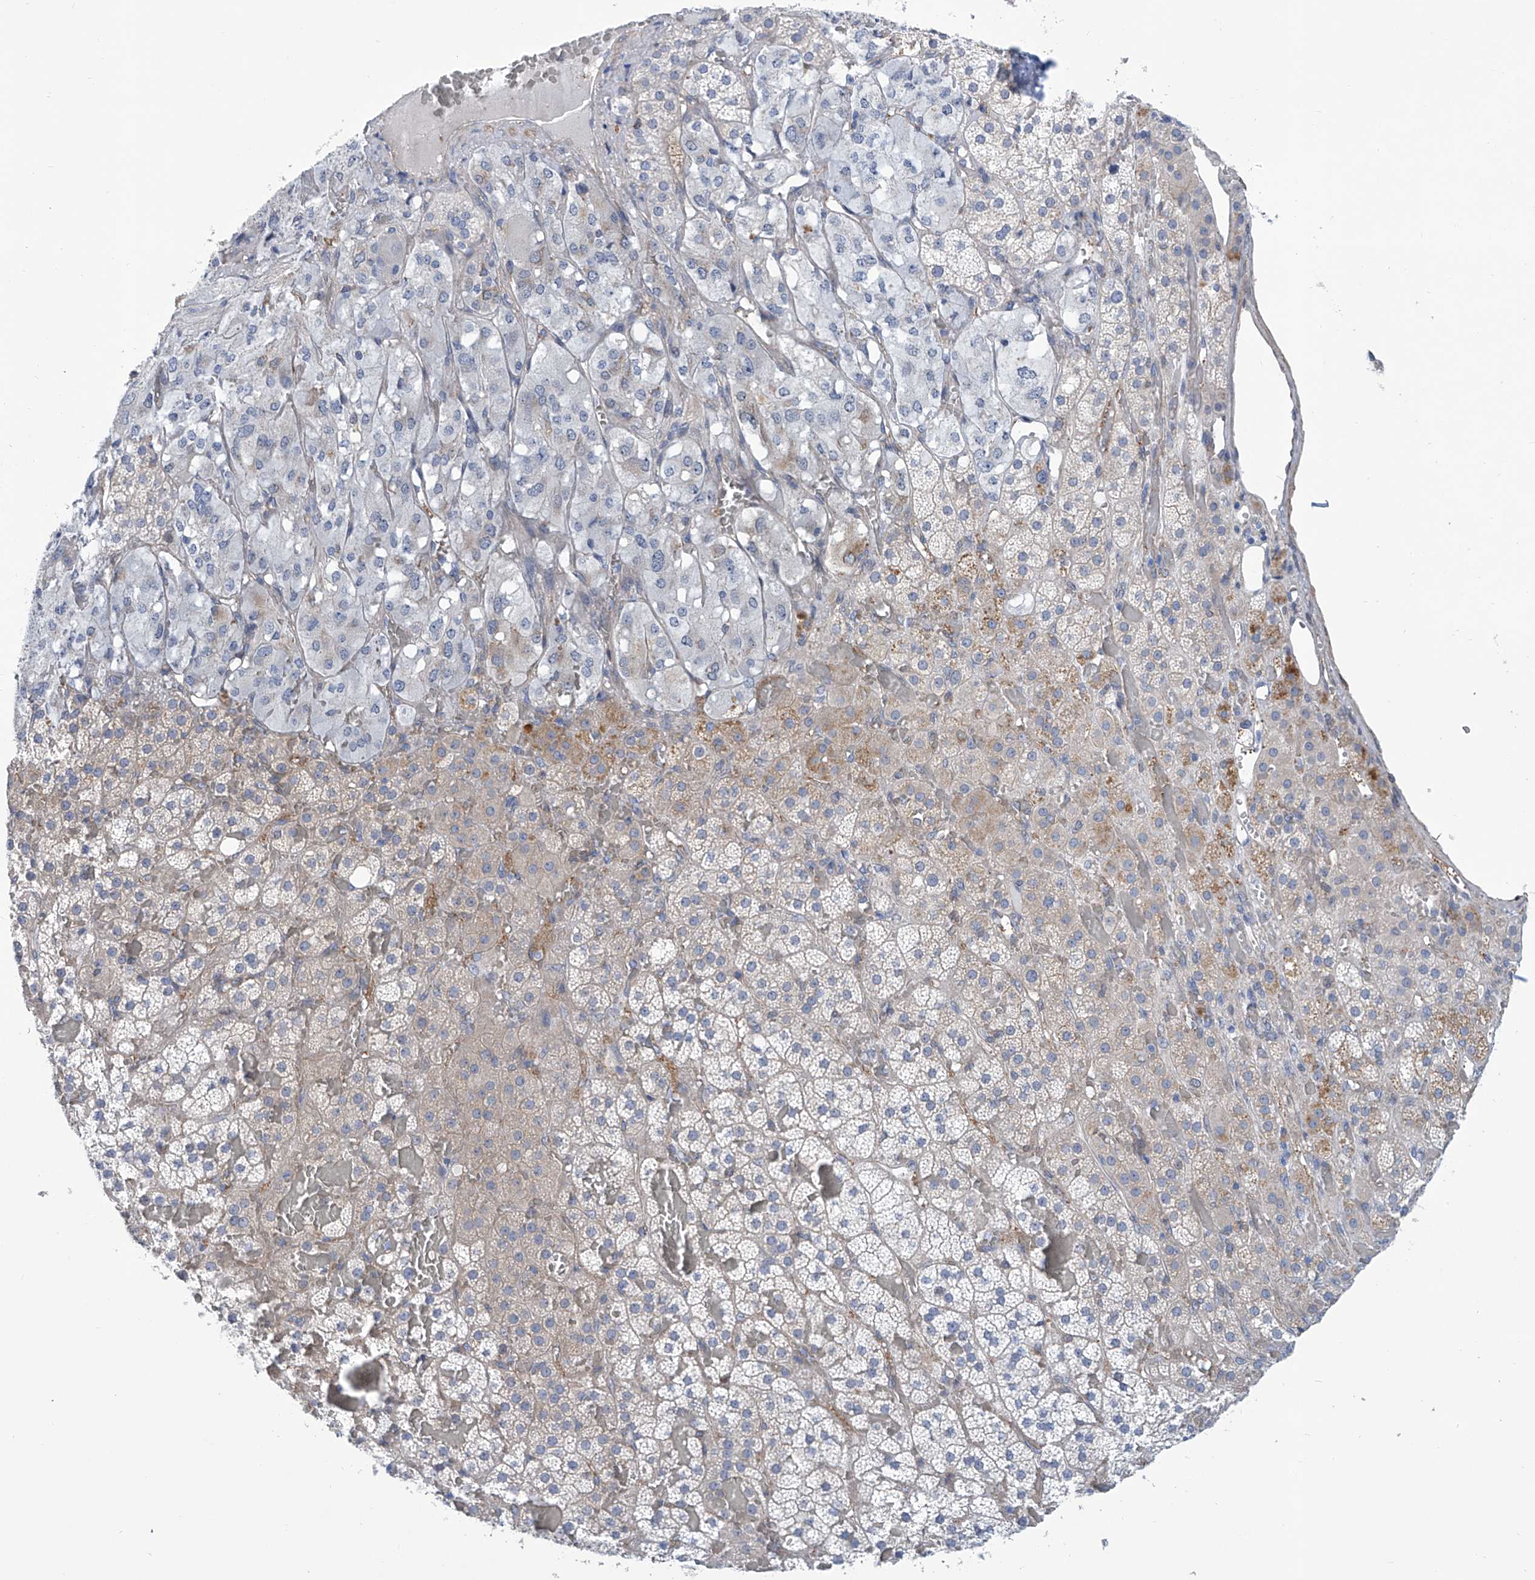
{"staining": {"intensity": "weak", "quantity": "<25%", "location": "cytoplasmic/membranous"}, "tissue": "adrenal gland", "cell_type": "Glandular cells", "image_type": "normal", "snomed": [{"axis": "morphology", "description": "Normal tissue, NOS"}, {"axis": "topography", "description": "Adrenal gland"}], "caption": "Protein analysis of normal adrenal gland displays no significant expression in glandular cells.", "gene": "TNN", "patient": {"sex": "female", "age": 59}}